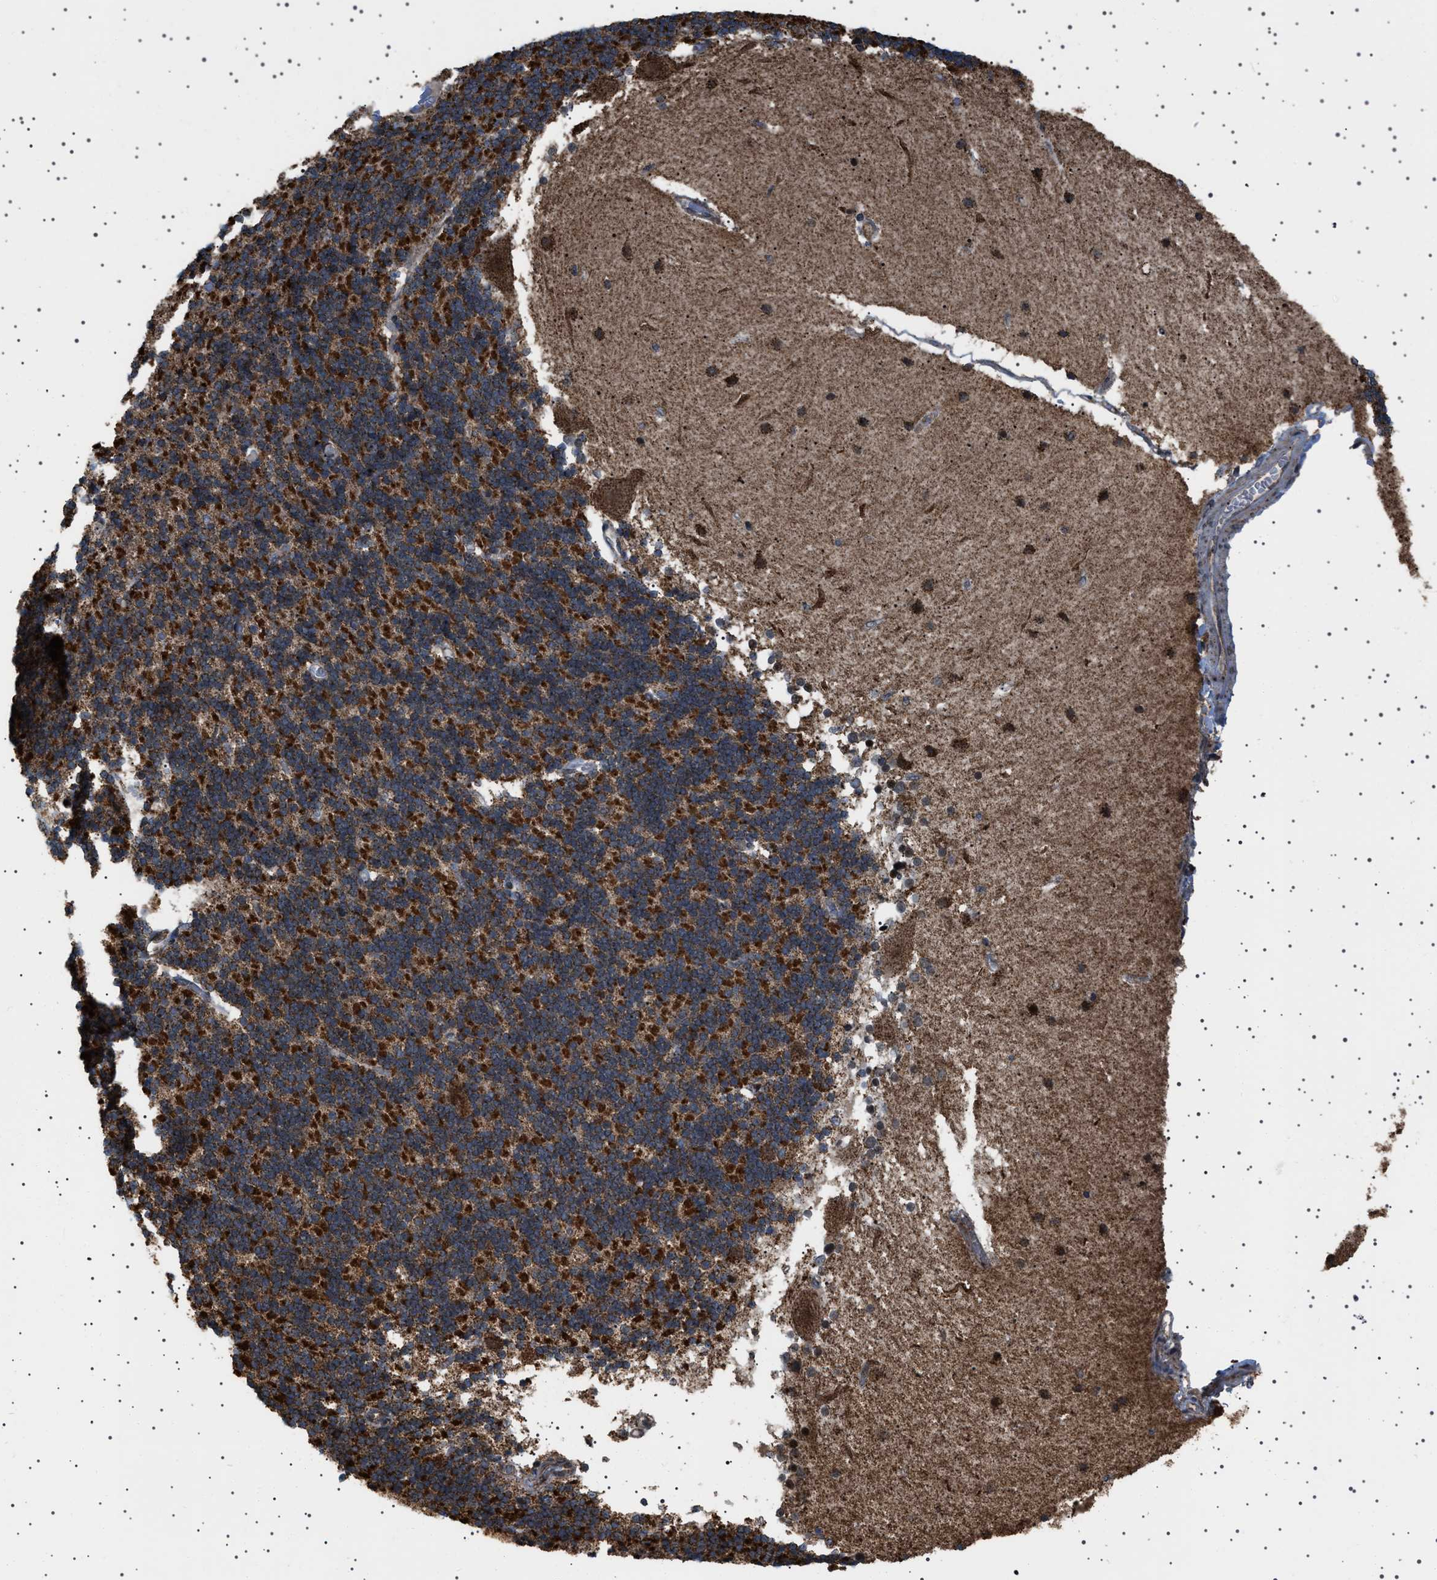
{"staining": {"intensity": "strong", "quantity": "25%-75%", "location": "cytoplasmic/membranous"}, "tissue": "cerebellum", "cell_type": "Cells in granular layer", "image_type": "normal", "snomed": [{"axis": "morphology", "description": "Normal tissue, NOS"}, {"axis": "topography", "description": "Cerebellum"}], "caption": "High-power microscopy captured an immunohistochemistry (IHC) micrograph of benign cerebellum, revealing strong cytoplasmic/membranous positivity in approximately 25%-75% of cells in granular layer. (DAB (3,3'-diaminobenzidine) = brown stain, brightfield microscopy at high magnification).", "gene": "MELK", "patient": {"sex": "female", "age": 54}}